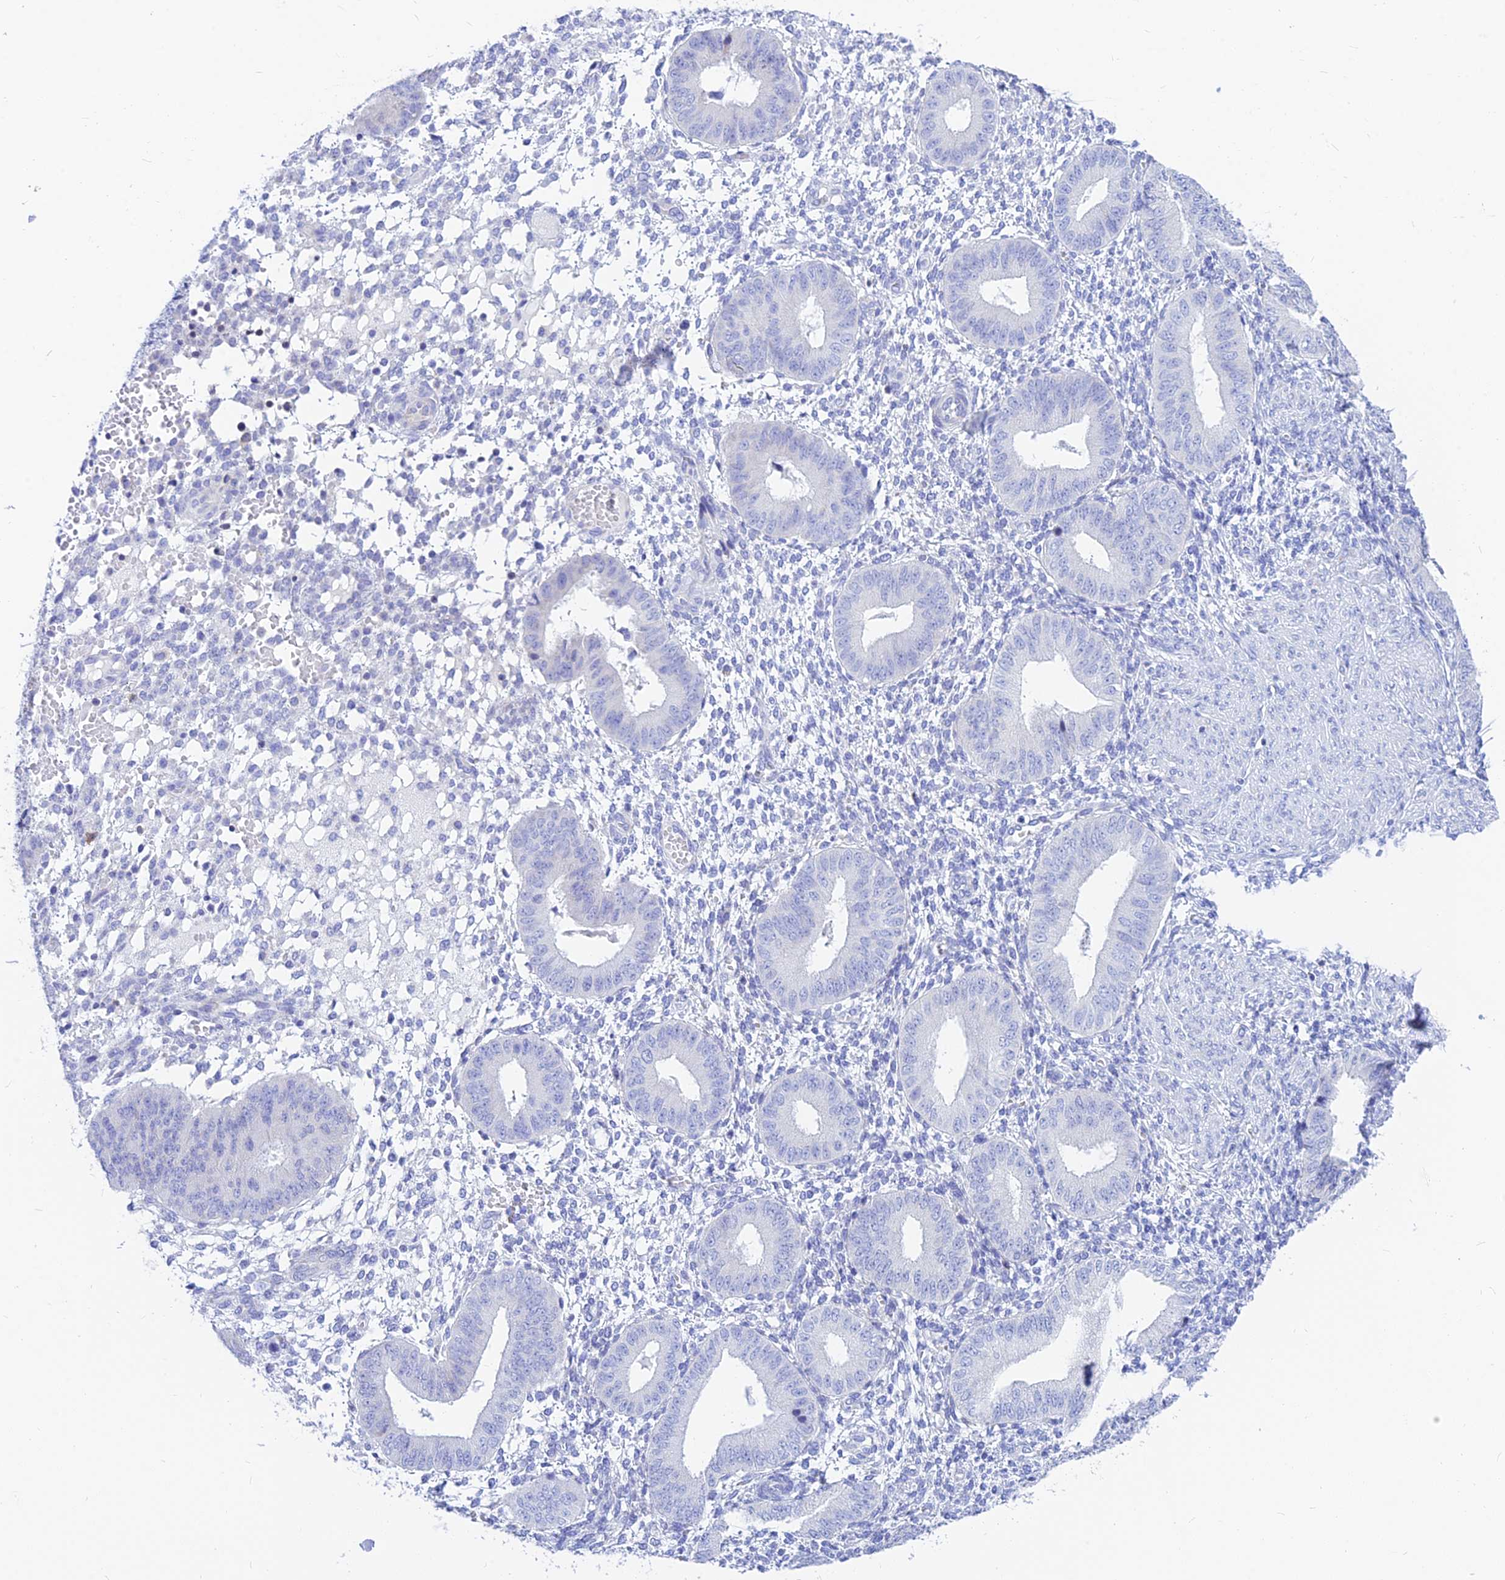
{"staining": {"intensity": "negative", "quantity": "none", "location": "none"}, "tissue": "endometrium", "cell_type": "Cells in endometrial stroma", "image_type": "normal", "snomed": [{"axis": "morphology", "description": "Normal tissue, NOS"}, {"axis": "topography", "description": "Endometrium"}], "caption": "IHC histopathology image of normal endometrium: human endometrium stained with DAB exhibits no significant protein expression in cells in endometrial stroma.", "gene": "CNOT6", "patient": {"sex": "female", "age": 49}}